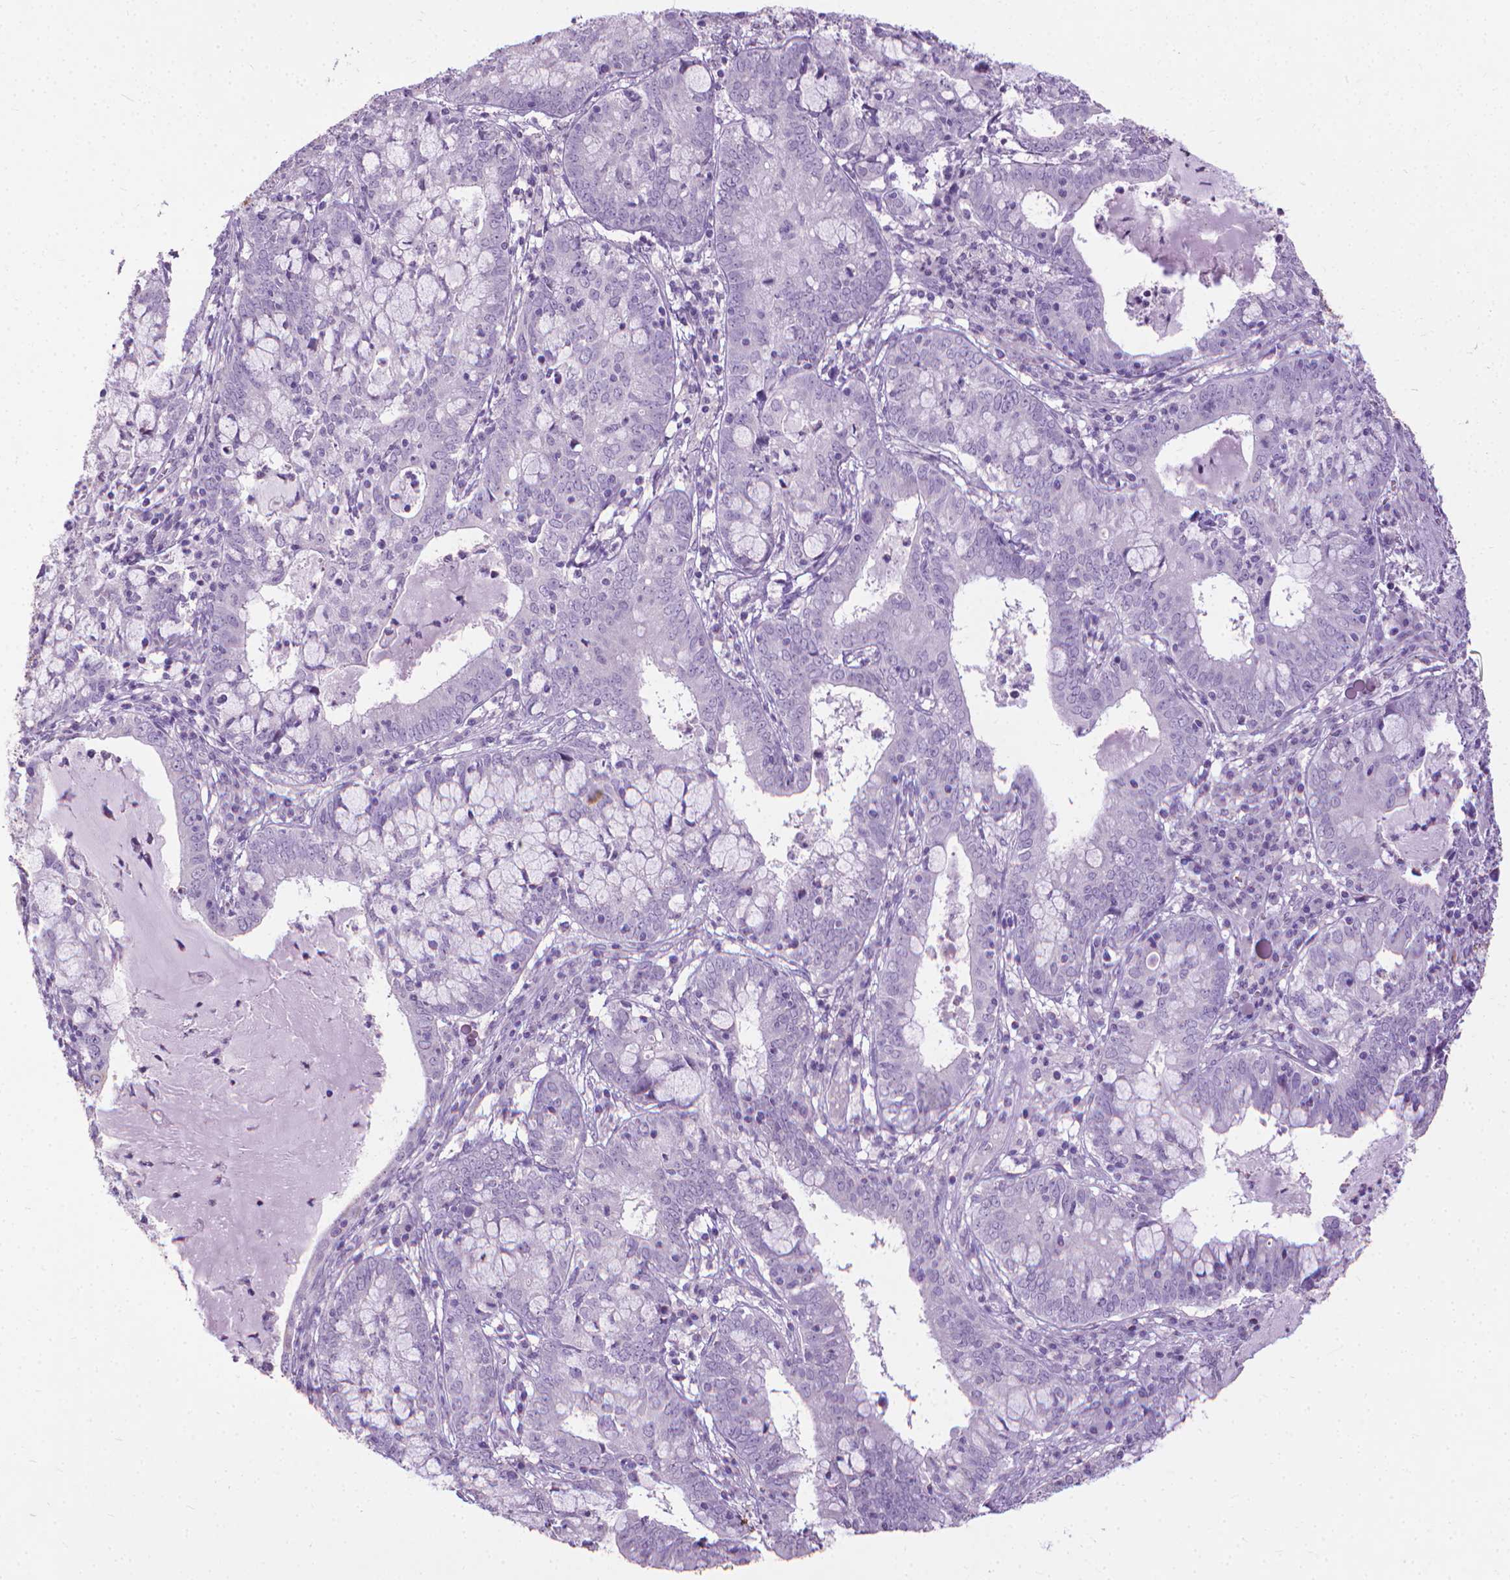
{"staining": {"intensity": "negative", "quantity": "none", "location": "none"}, "tissue": "cervical cancer", "cell_type": "Tumor cells", "image_type": "cancer", "snomed": [{"axis": "morphology", "description": "Adenocarcinoma, NOS"}, {"axis": "topography", "description": "Cervix"}], "caption": "Protein analysis of adenocarcinoma (cervical) demonstrates no significant staining in tumor cells. (DAB immunohistochemistry (IHC), high magnification).", "gene": "KRT5", "patient": {"sex": "female", "age": 40}}